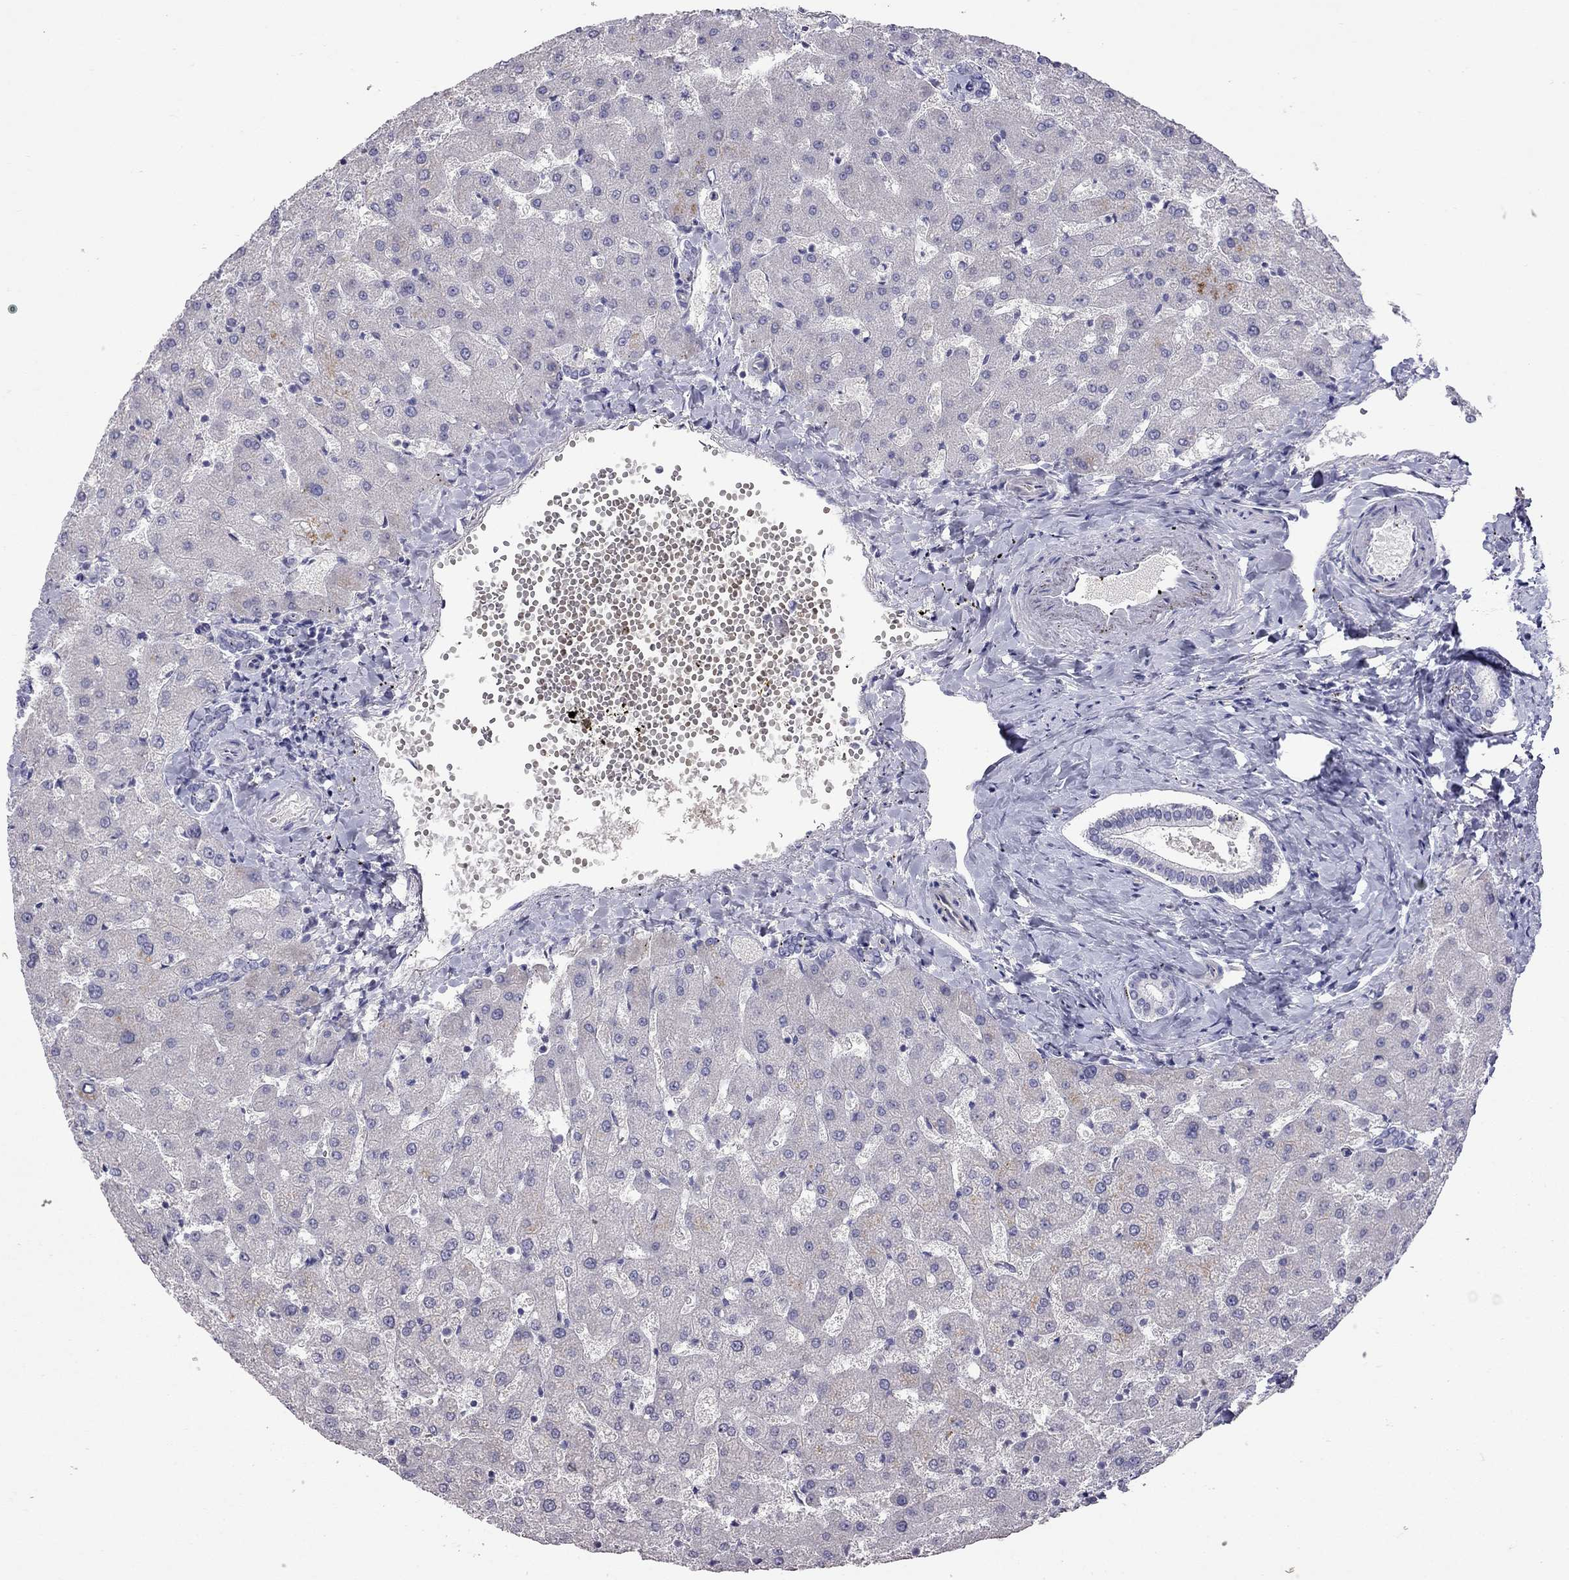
{"staining": {"intensity": "negative", "quantity": "none", "location": "none"}, "tissue": "liver", "cell_type": "Cholangiocytes", "image_type": "normal", "snomed": [{"axis": "morphology", "description": "Normal tissue, NOS"}, {"axis": "topography", "description": "Liver"}], "caption": "Image shows no significant protein positivity in cholangiocytes of normal liver. (DAB (3,3'-diaminobenzidine) immunohistochemistry (IHC), high magnification).", "gene": "MUC16", "patient": {"sex": "female", "age": 50}}